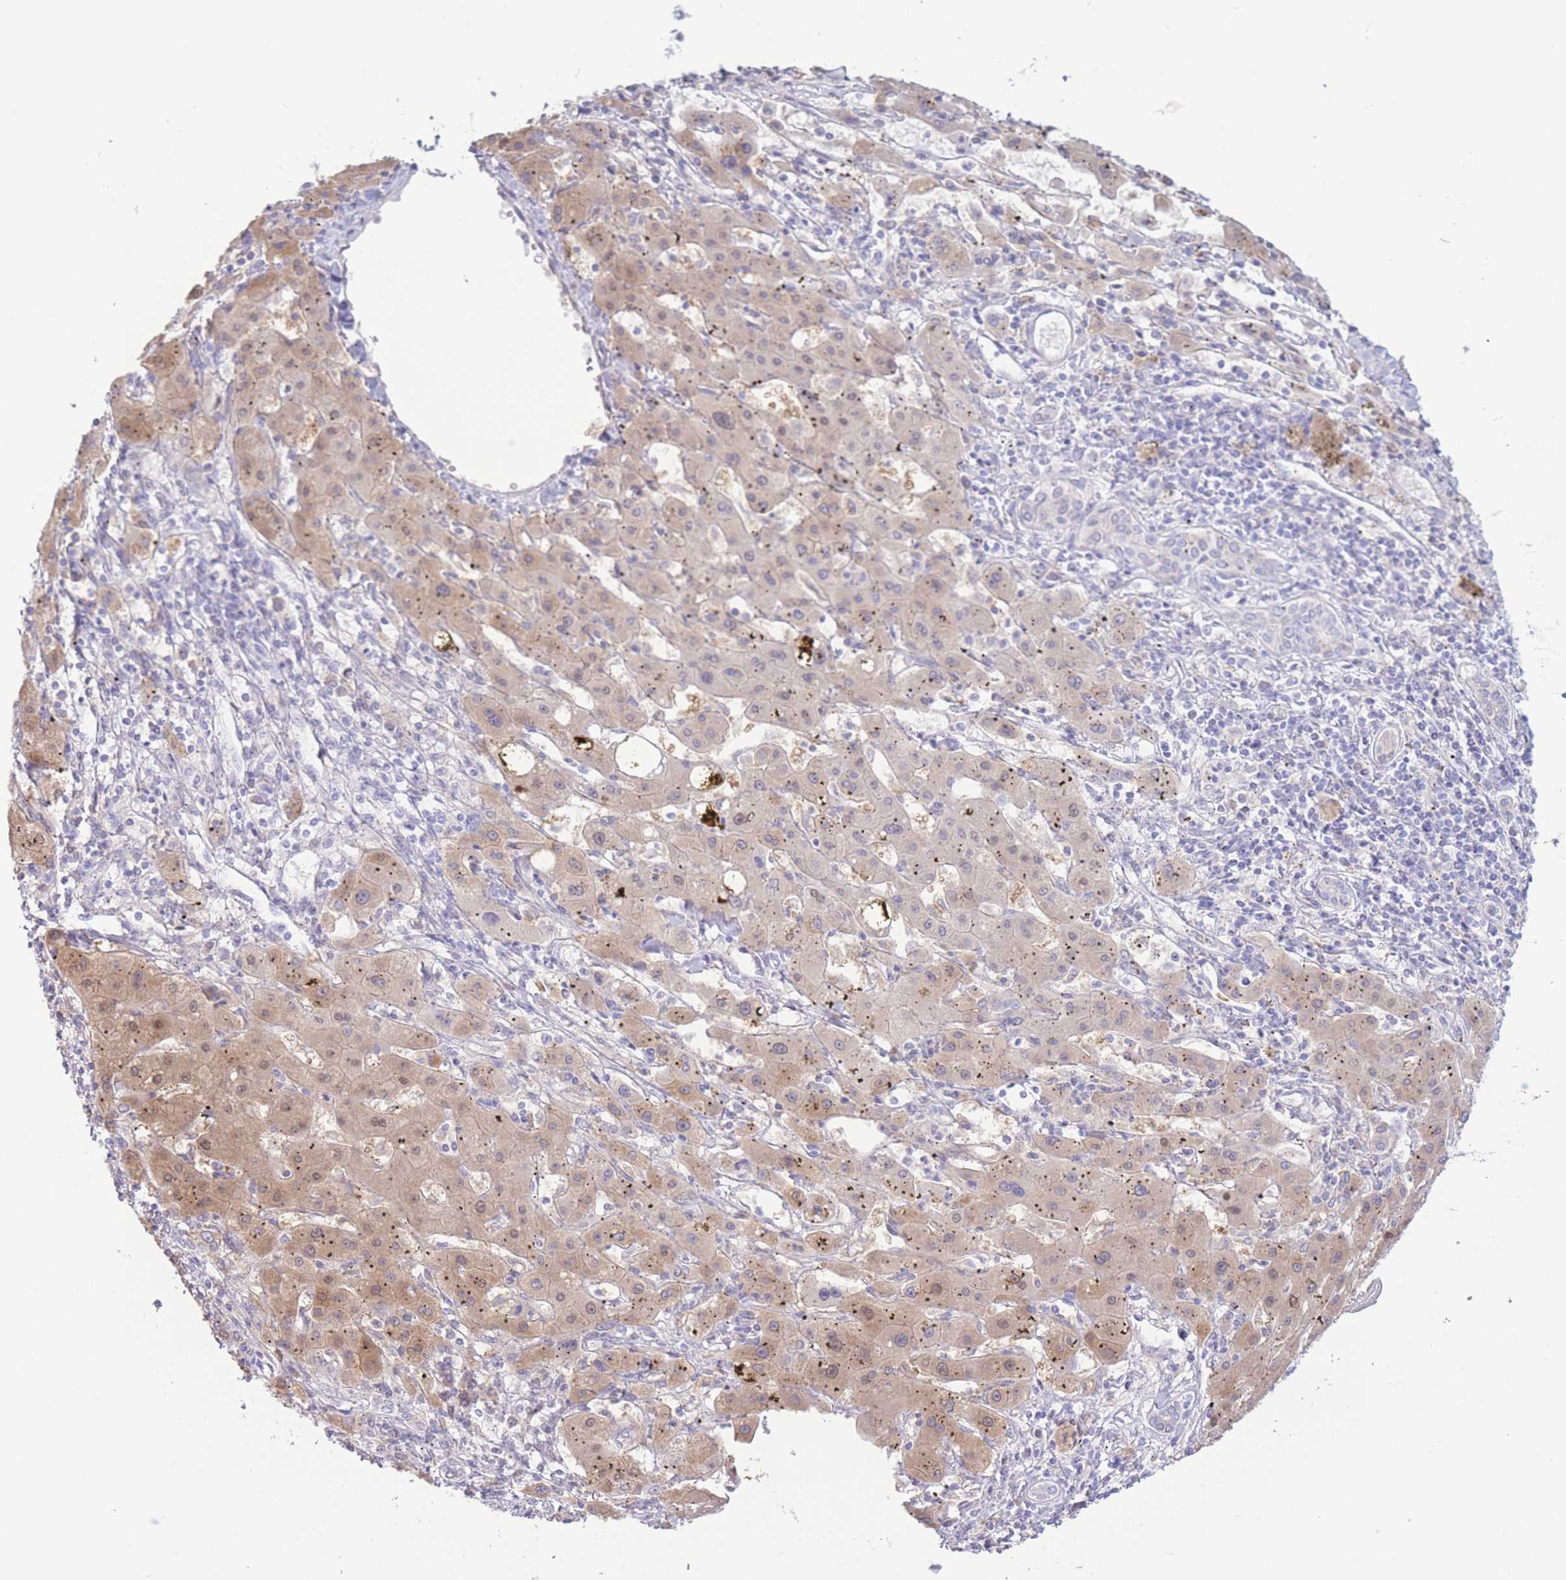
{"staining": {"intensity": "moderate", "quantity": ">75%", "location": "cytoplasmic/membranous,nuclear"}, "tissue": "liver cancer", "cell_type": "Tumor cells", "image_type": "cancer", "snomed": [{"axis": "morphology", "description": "Carcinoma, Hepatocellular, NOS"}, {"axis": "topography", "description": "Liver"}], "caption": "An immunohistochemistry (IHC) photomicrograph of neoplastic tissue is shown. Protein staining in brown labels moderate cytoplasmic/membranous and nuclear positivity in liver cancer within tumor cells. The staining was performed using DAB (3,3'-diaminobenzidine), with brown indicating positive protein expression. Nuclei are stained blue with hematoxylin.", "gene": "FAH", "patient": {"sex": "male", "age": 72}}